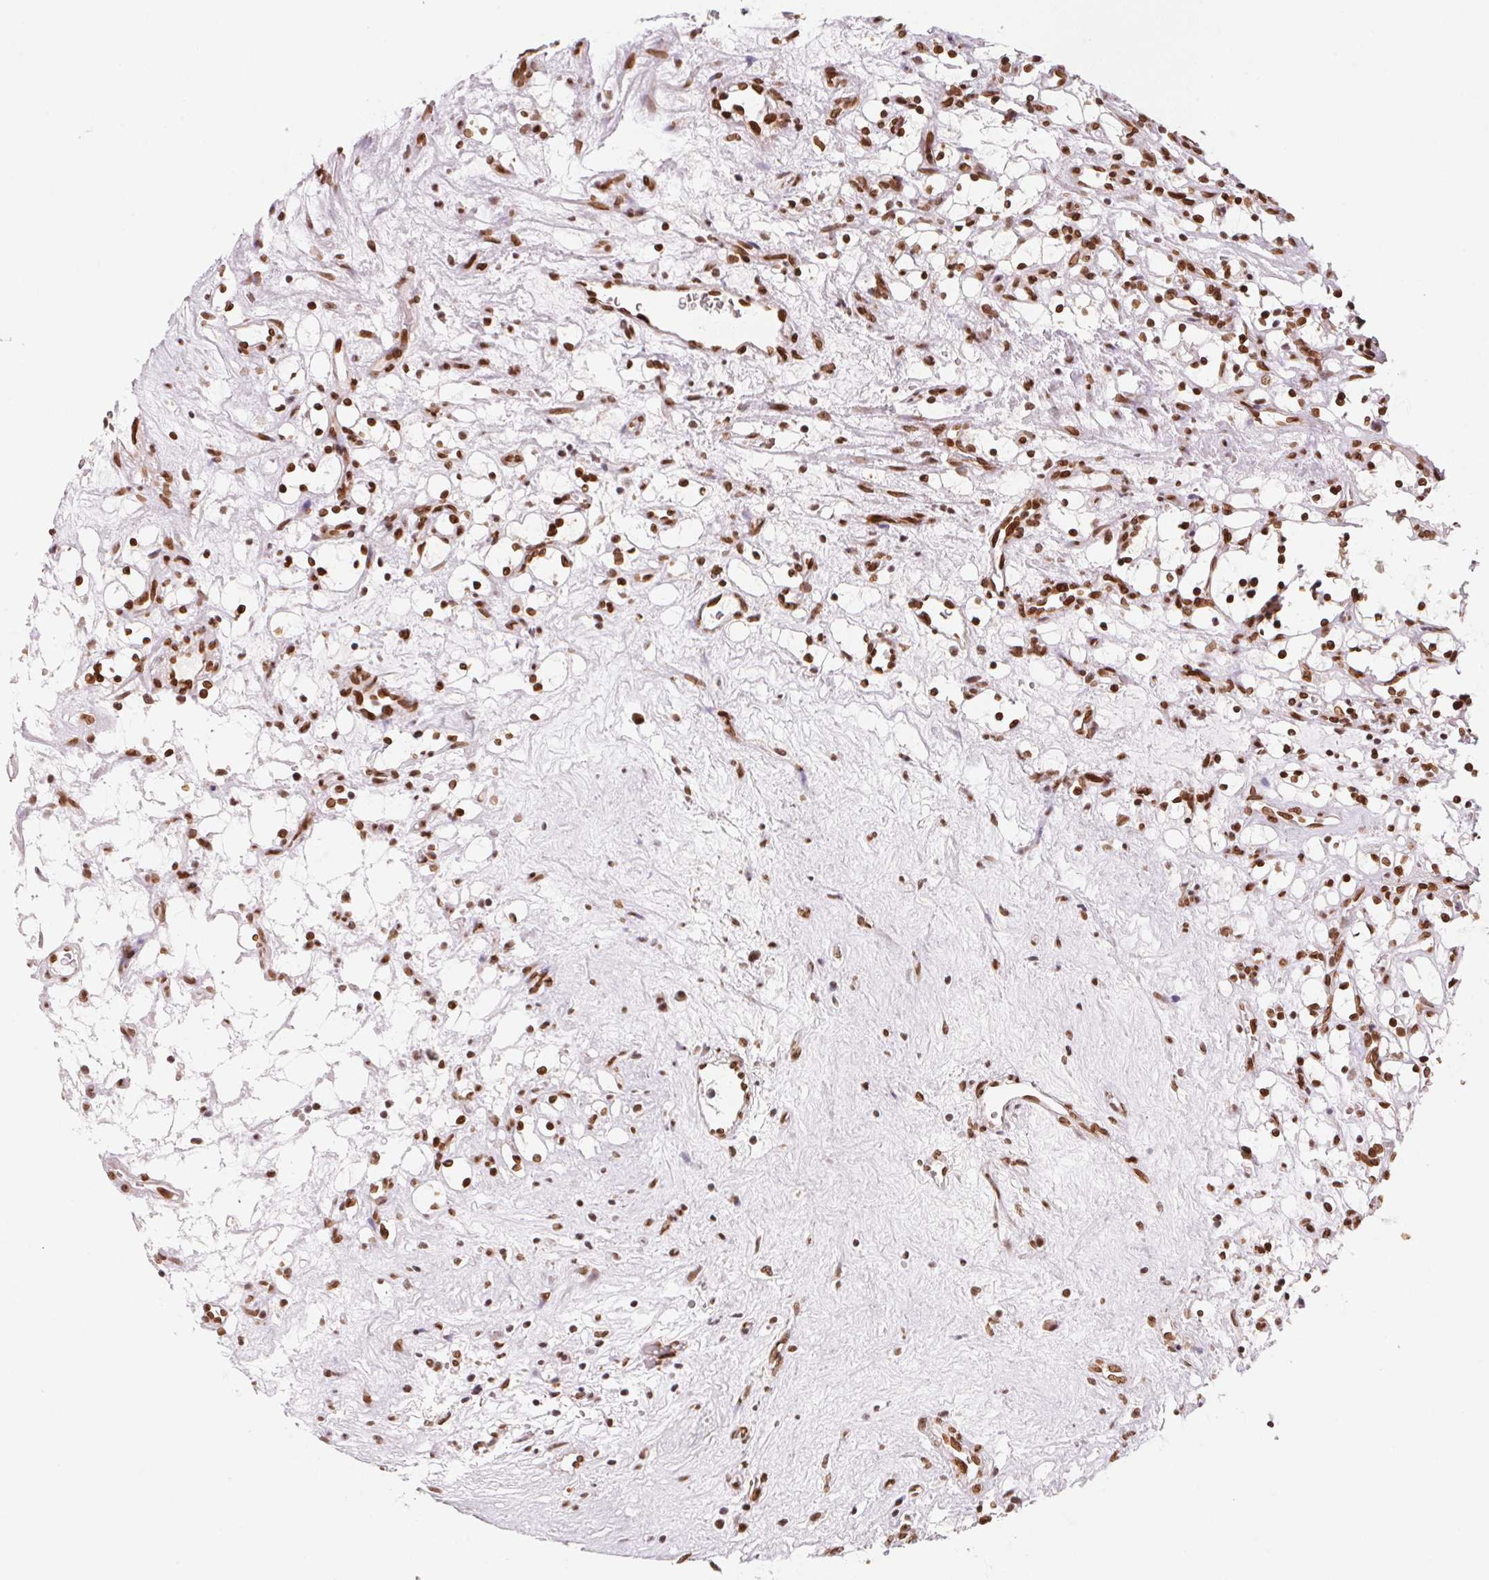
{"staining": {"intensity": "strong", "quantity": ">75%", "location": "nuclear"}, "tissue": "renal cancer", "cell_type": "Tumor cells", "image_type": "cancer", "snomed": [{"axis": "morphology", "description": "Adenocarcinoma, NOS"}, {"axis": "topography", "description": "Kidney"}], "caption": "Protein expression analysis of renal cancer reveals strong nuclear staining in about >75% of tumor cells.", "gene": "SAP30BP", "patient": {"sex": "female", "age": 69}}